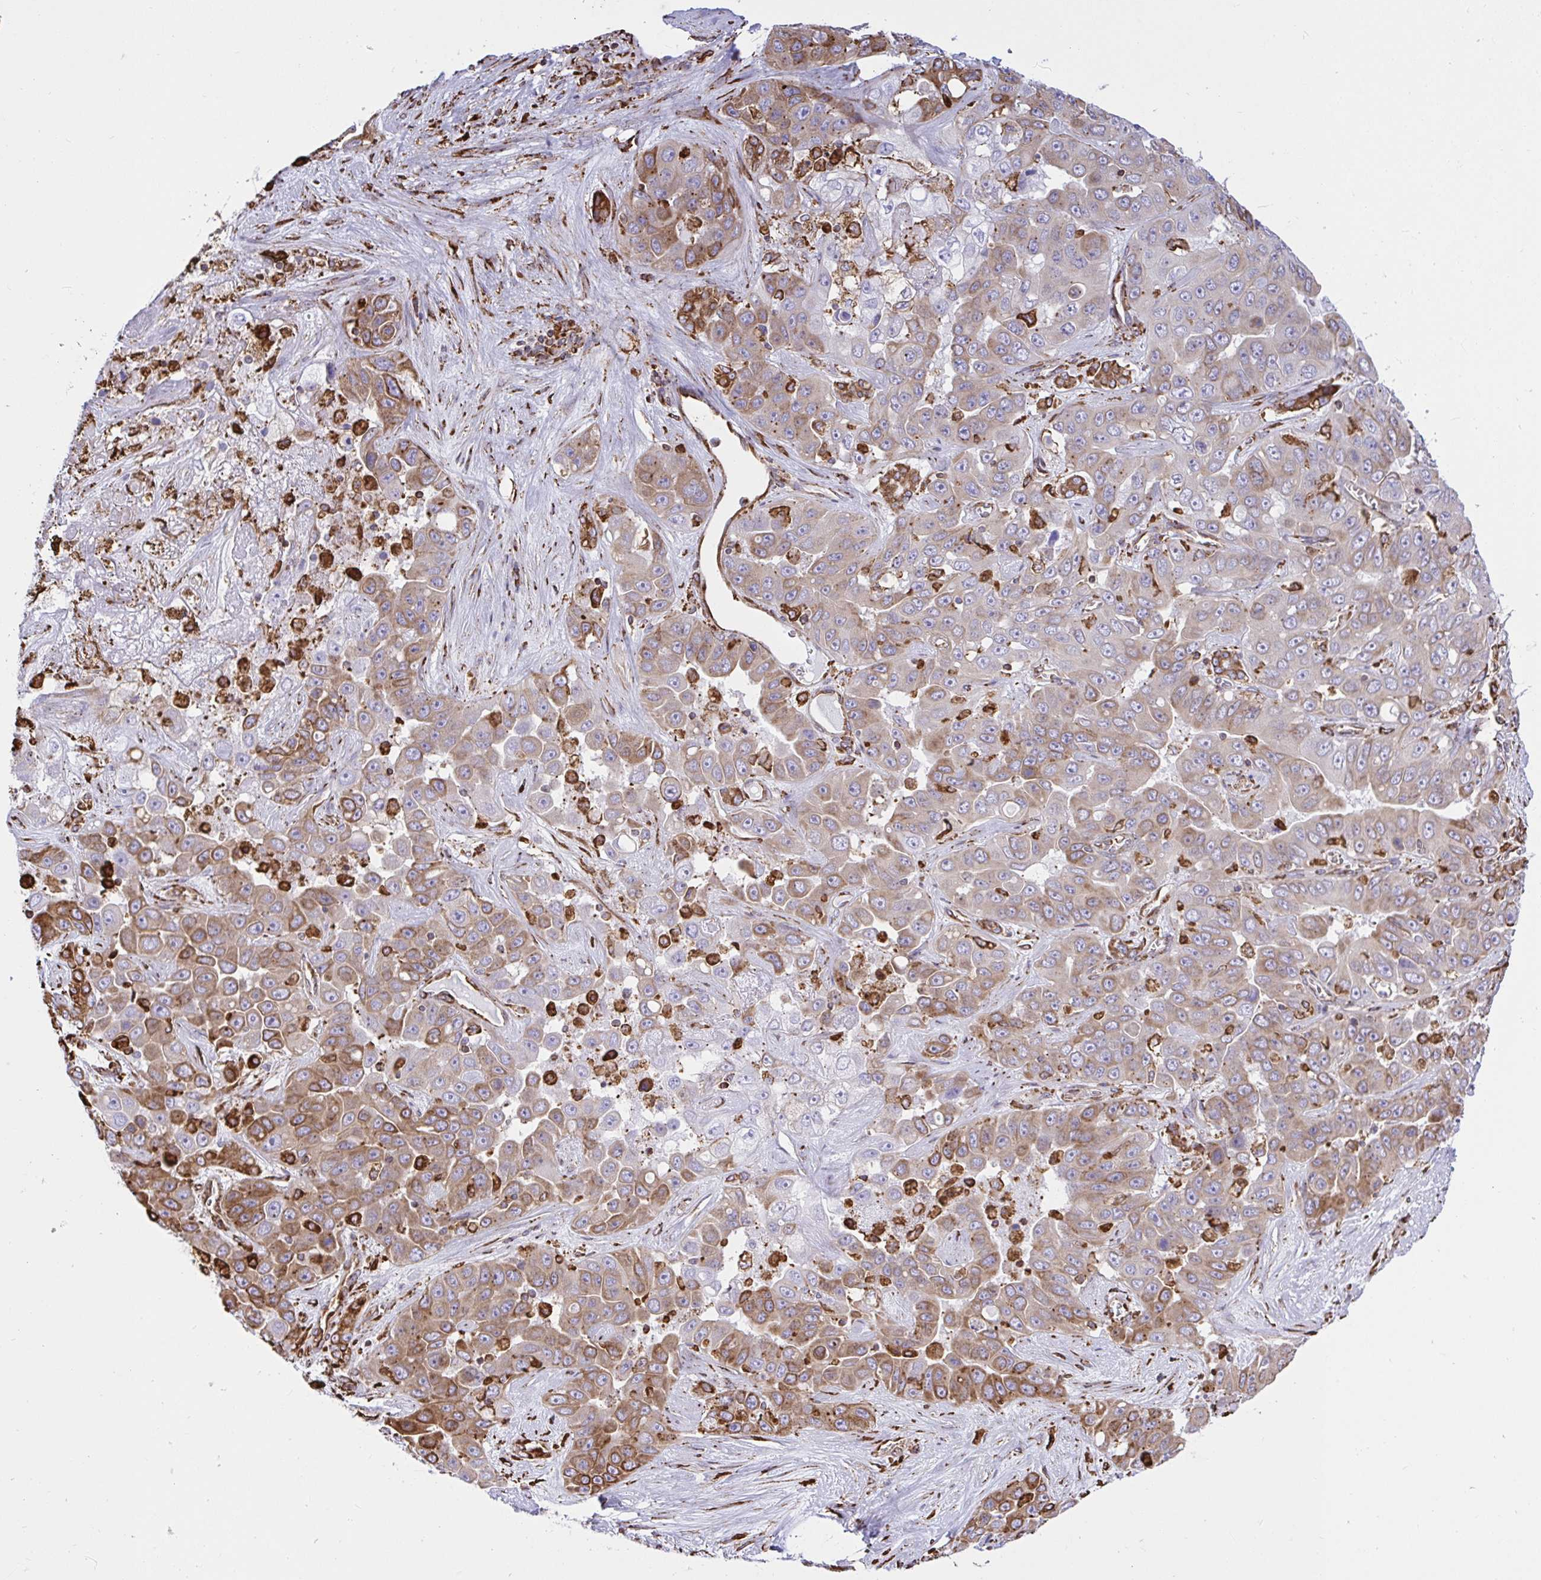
{"staining": {"intensity": "moderate", "quantity": "25%-75%", "location": "cytoplasmic/membranous"}, "tissue": "liver cancer", "cell_type": "Tumor cells", "image_type": "cancer", "snomed": [{"axis": "morphology", "description": "Cholangiocarcinoma"}, {"axis": "topography", "description": "Liver"}], "caption": "IHC (DAB (3,3'-diaminobenzidine)) staining of cholangiocarcinoma (liver) demonstrates moderate cytoplasmic/membranous protein staining in approximately 25%-75% of tumor cells.", "gene": "CLGN", "patient": {"sex": "female", "age": 52}}